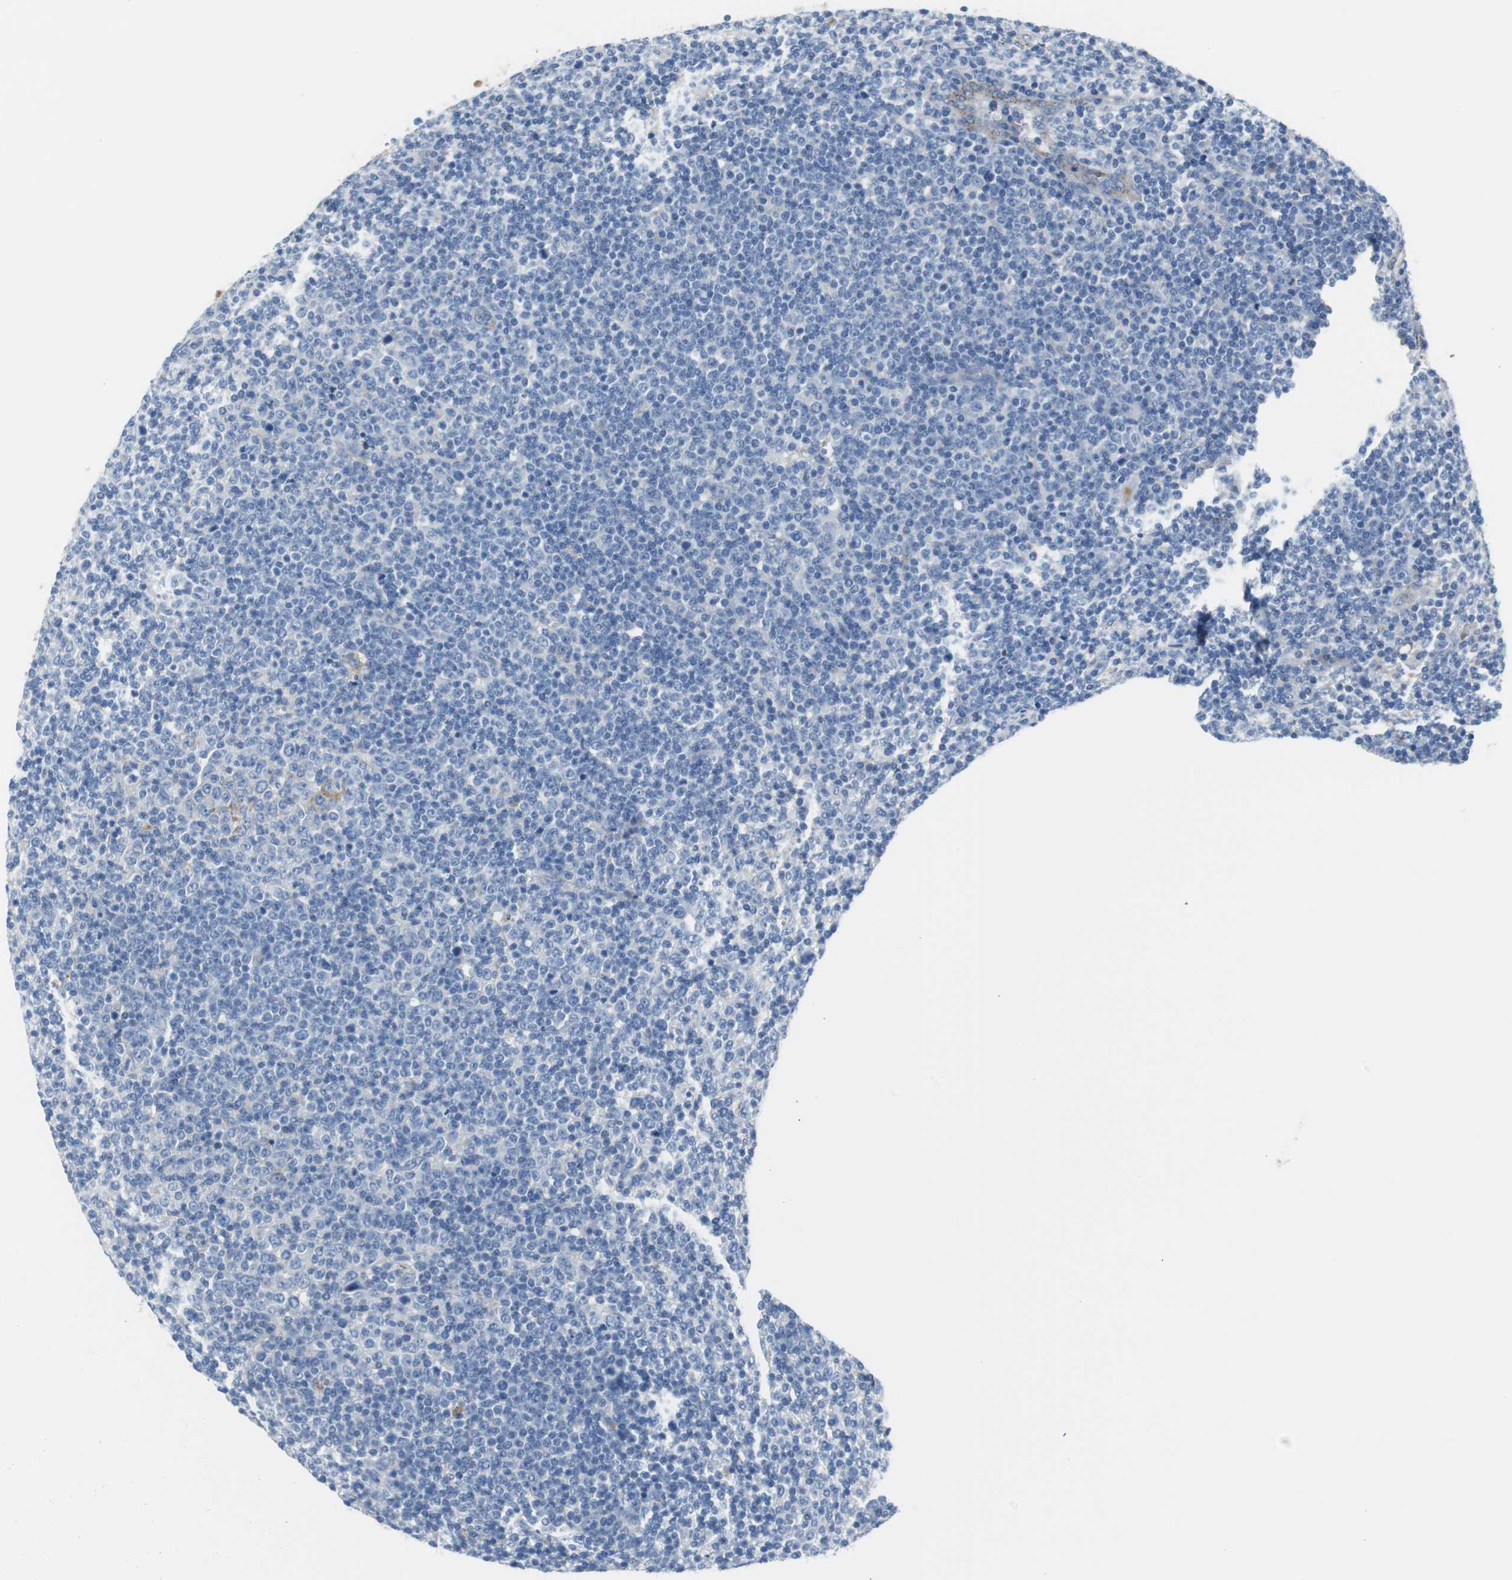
{"staining": {"intensity": "negative", "quantity": "none", "location": "none"}, "tissue": "lymphoma", "cell_type": "Tumor cells", "image_type": "cancer", "snomed": [{"axis": "morphology", "description": "Malignant lymphoma, non-Hodgkin's type, Low grade"}, {"axis": "topography", "description": "Lymph node"}], "caption": "Photomicrograph shows no significant protein staining in tumor cells of malignant lymphoma, non-Hodgkin's type (low-grade). Brightfield microscopy of immunohistochemistry (IHC) stained with DAB (3,3'-diaminobenzidine) (brown) and hematoxylin (blue), captured at high magnification.", "gene": "APCS", "patient": {"sex": "male", "age": 70}}